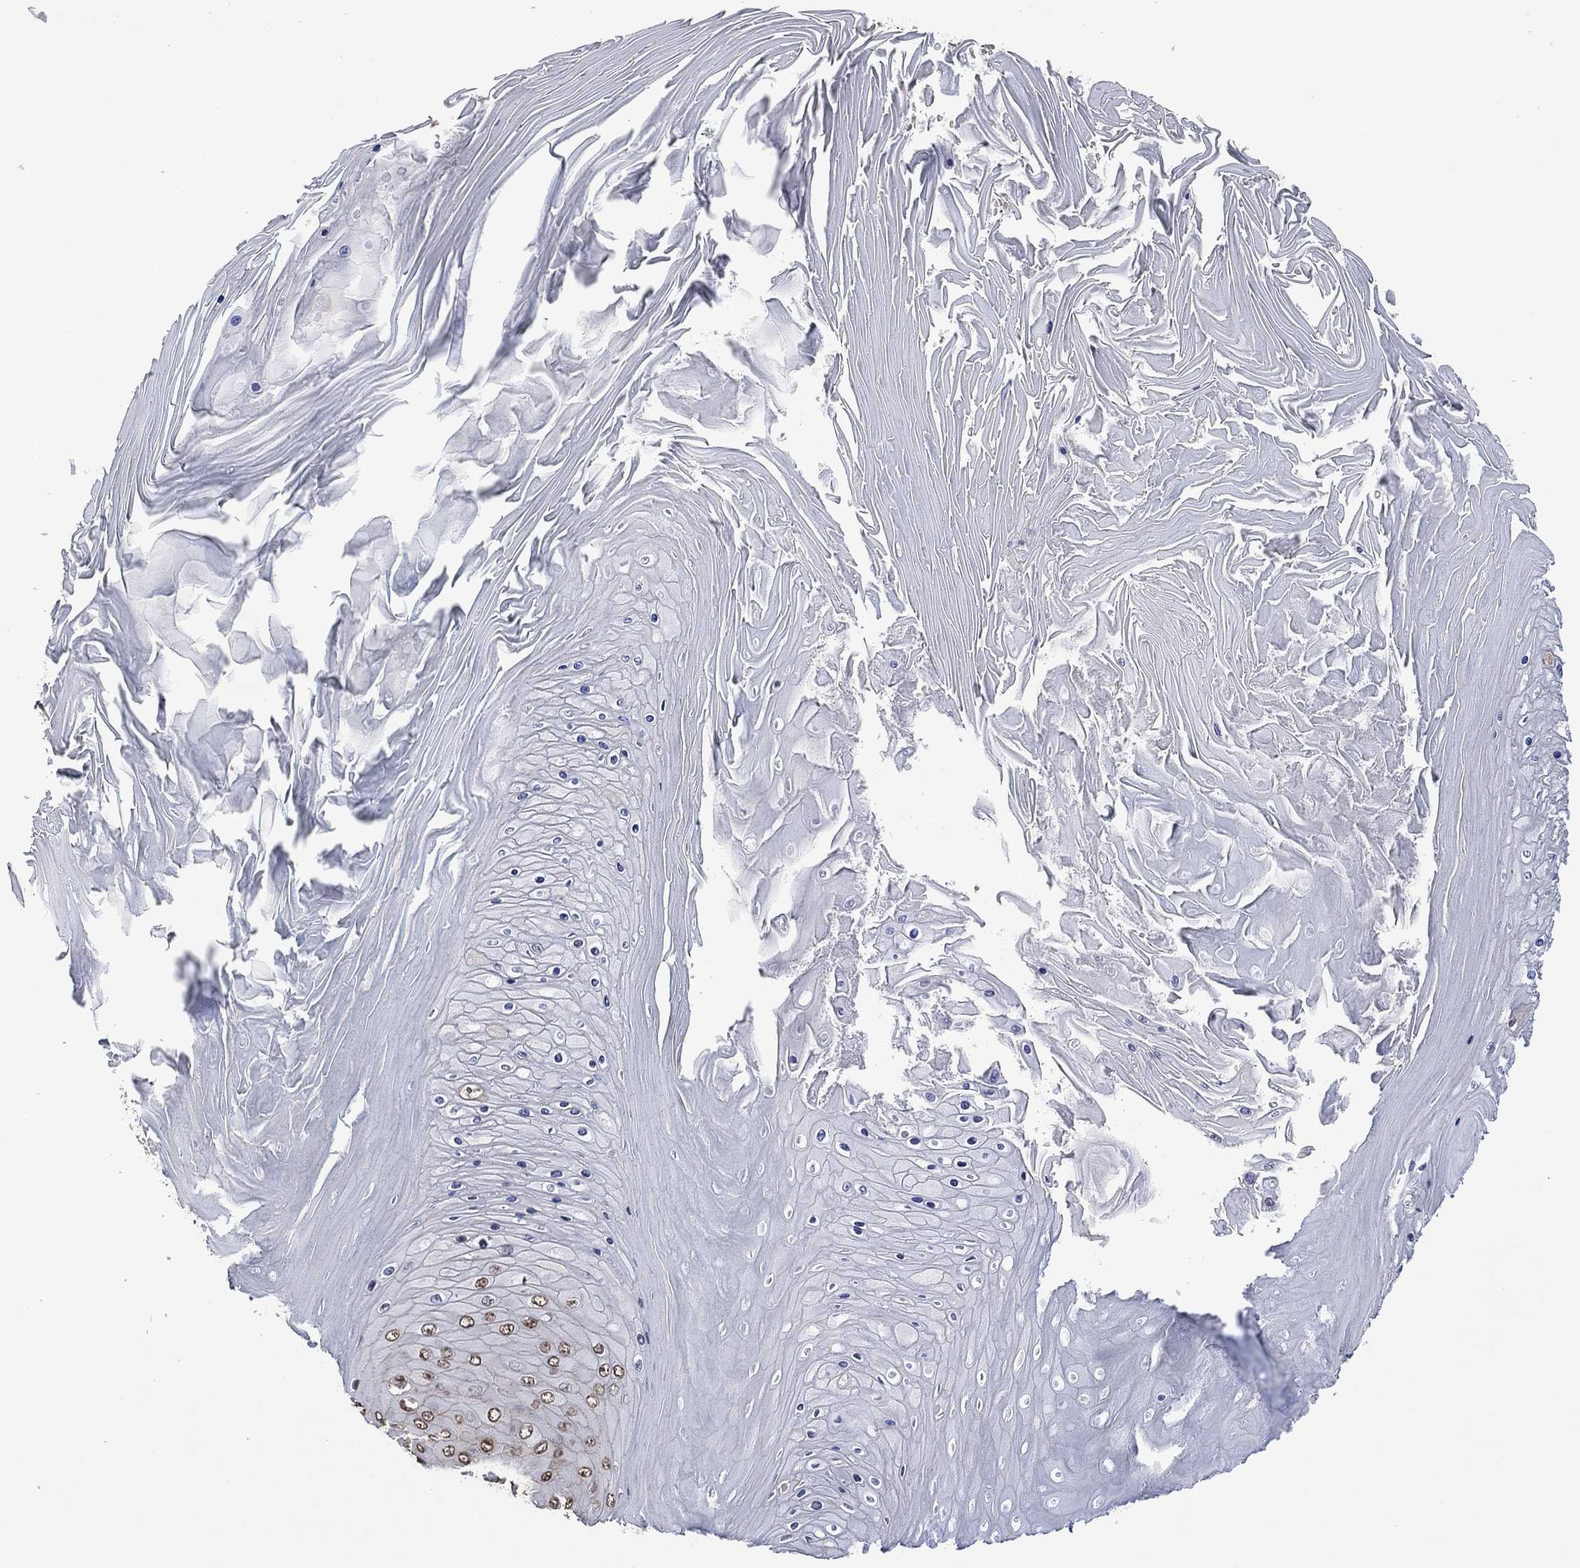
{"staining": {"intensity": "moderate", "quantity": "<25%", "location": "nuclear"}, "tissue": "skin cancer", "cell_type": "Tumor cells", "image_type": "cancer", "snomed": [{"axis": "morphology", "description": "Squamous cell carcinoma, NOS"}, {"axis": "topography", "description": "Skin"}], "caption": "Tumor cells show low levels of moderate nuclear staining in about <25% of cells in skin squamous cell carcinoma.", "gene": "EHMT1", "patient": {"sex": "male", "age": 62}}